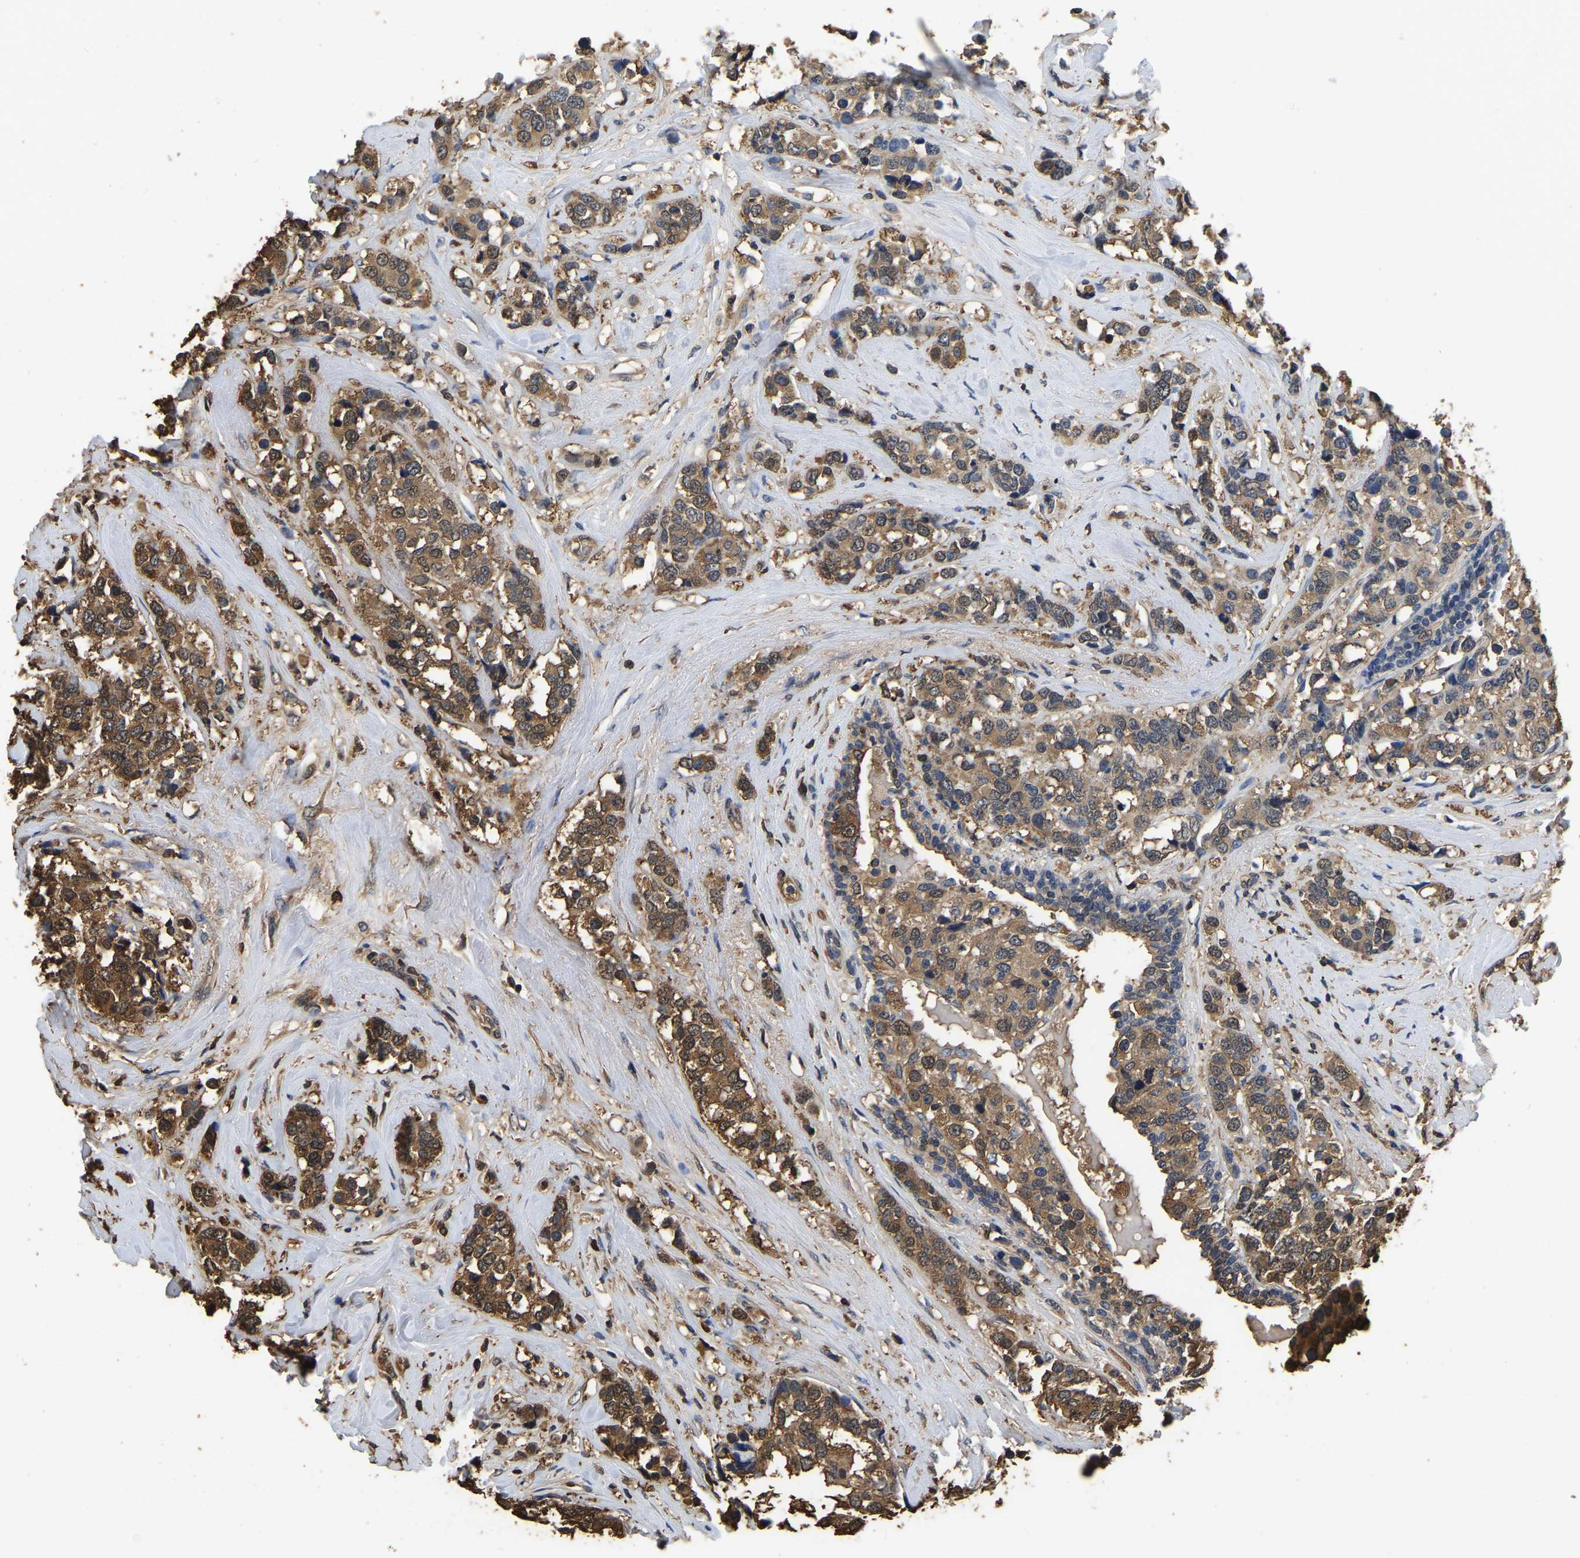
{"staining": {"intensity": "moderate", "quantity": ">75%", "location": "cytoplasmic/membranous"}, "tissue": "breast cancer", "cell_type": "Tumor cells", "image_type": "cancer", "snomed": [{"axis": "morphology", "description": "Lobular carcinoma"}, {"axis": "topography", "description": "Breast"}], "caption": "Breast cancer (lobular carcinoma) tissue reveals moderate cytoplasmic/membranous positivity in approximately >75% of tumor cells", "gene": "LDHB", "patient": {"sex": "female", "age": 59}}